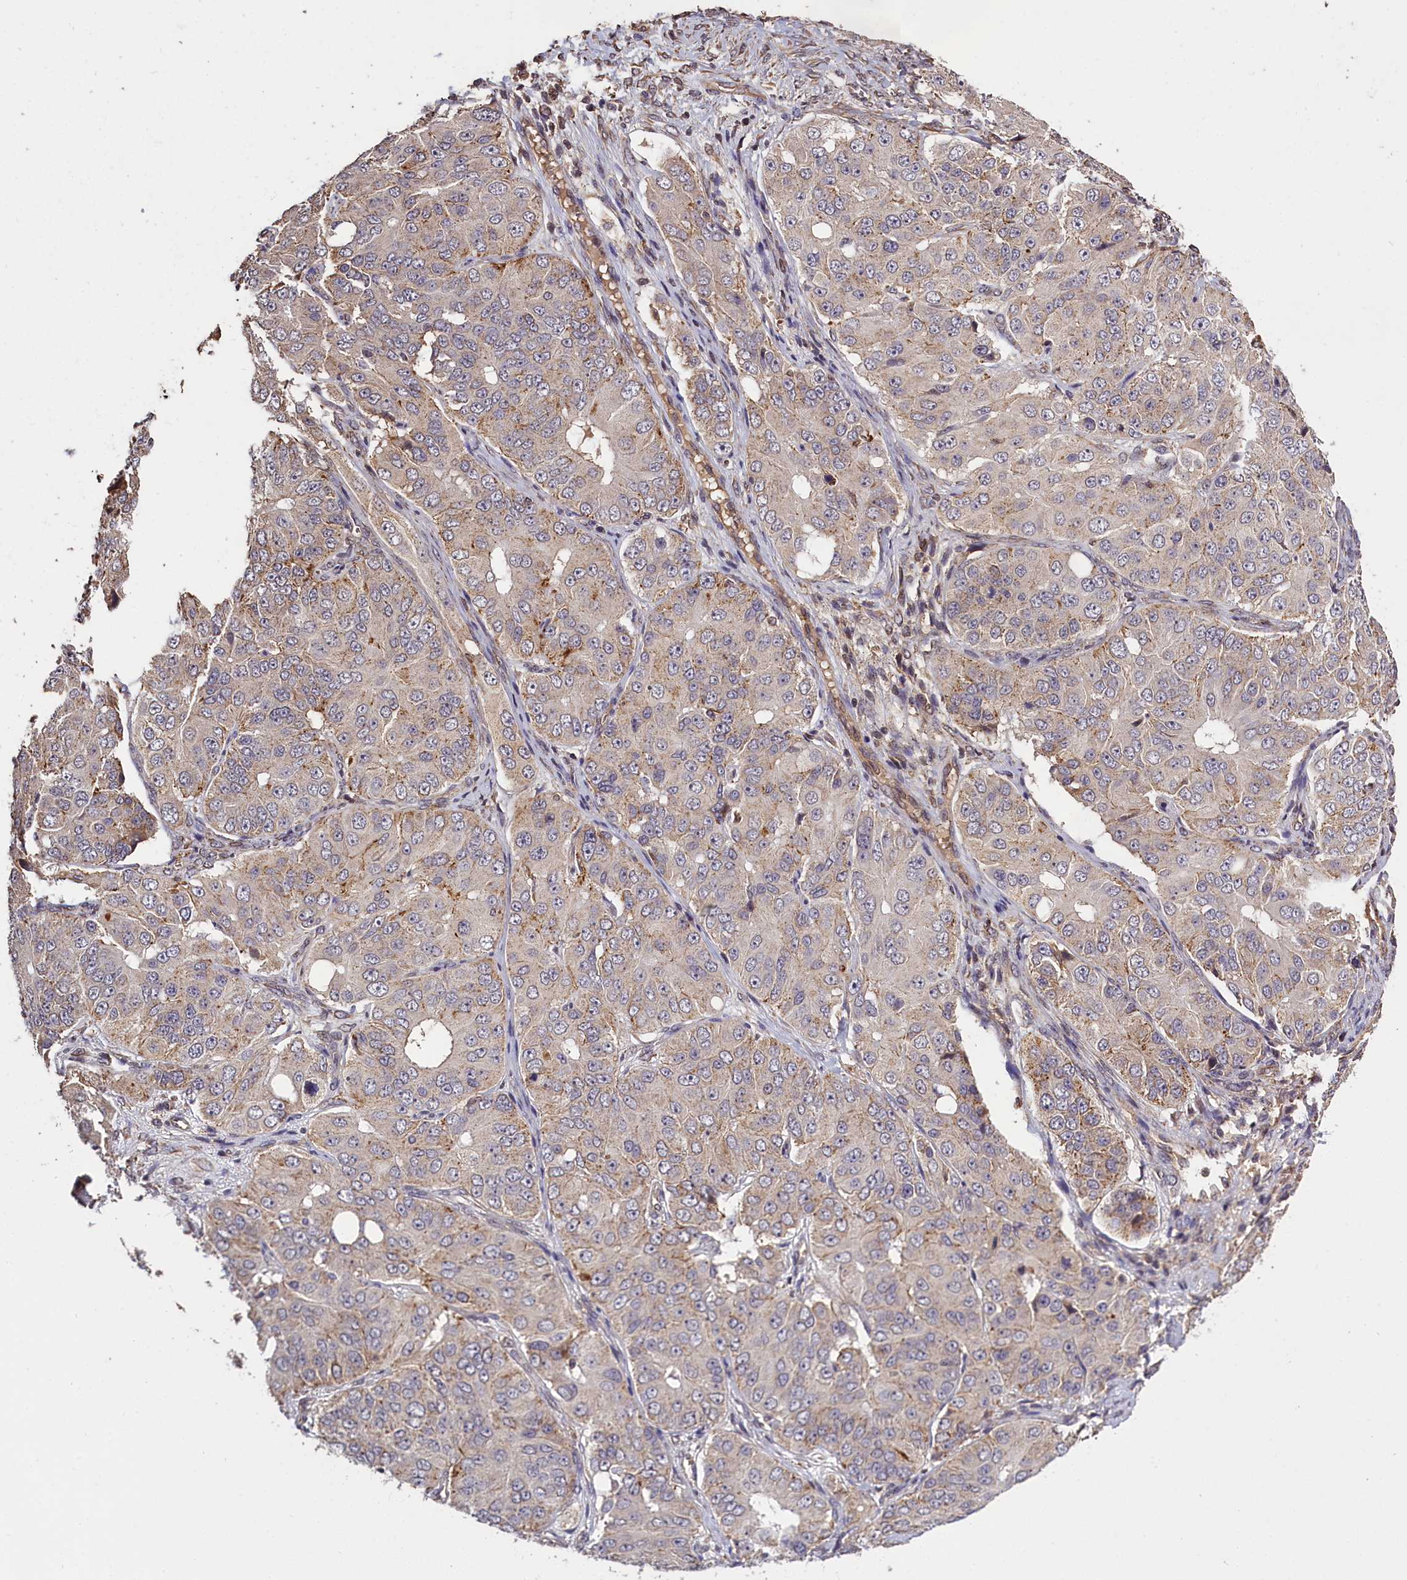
{"staining": {"intensity": "weak", "quantity": "<25%", "location": "cytoplasmic/membranous"}, "tissue": "ovarian cancer", "cell_type": "Tumor cells", "image_type": "cancer", "snomed": [{"axis": "morphology", "description": "Carcinoma, endometroid"}, {"axis": "topography", "description": "Ovary"}], "caption": "This photomicrograph is of ovarian cancer (endometroid carcinoma) stained with IHC to label a protein in brown with the nuclei are counter-stained blue. There is no staining in tumor cells. The staining is performed using DAB (3,3'-diaminobenzidine) brown chromogen with nuclei counter-stained in using hematoxylin.", "gene": "CLRN2", "patient": {"sex": "female", "age": 51}}